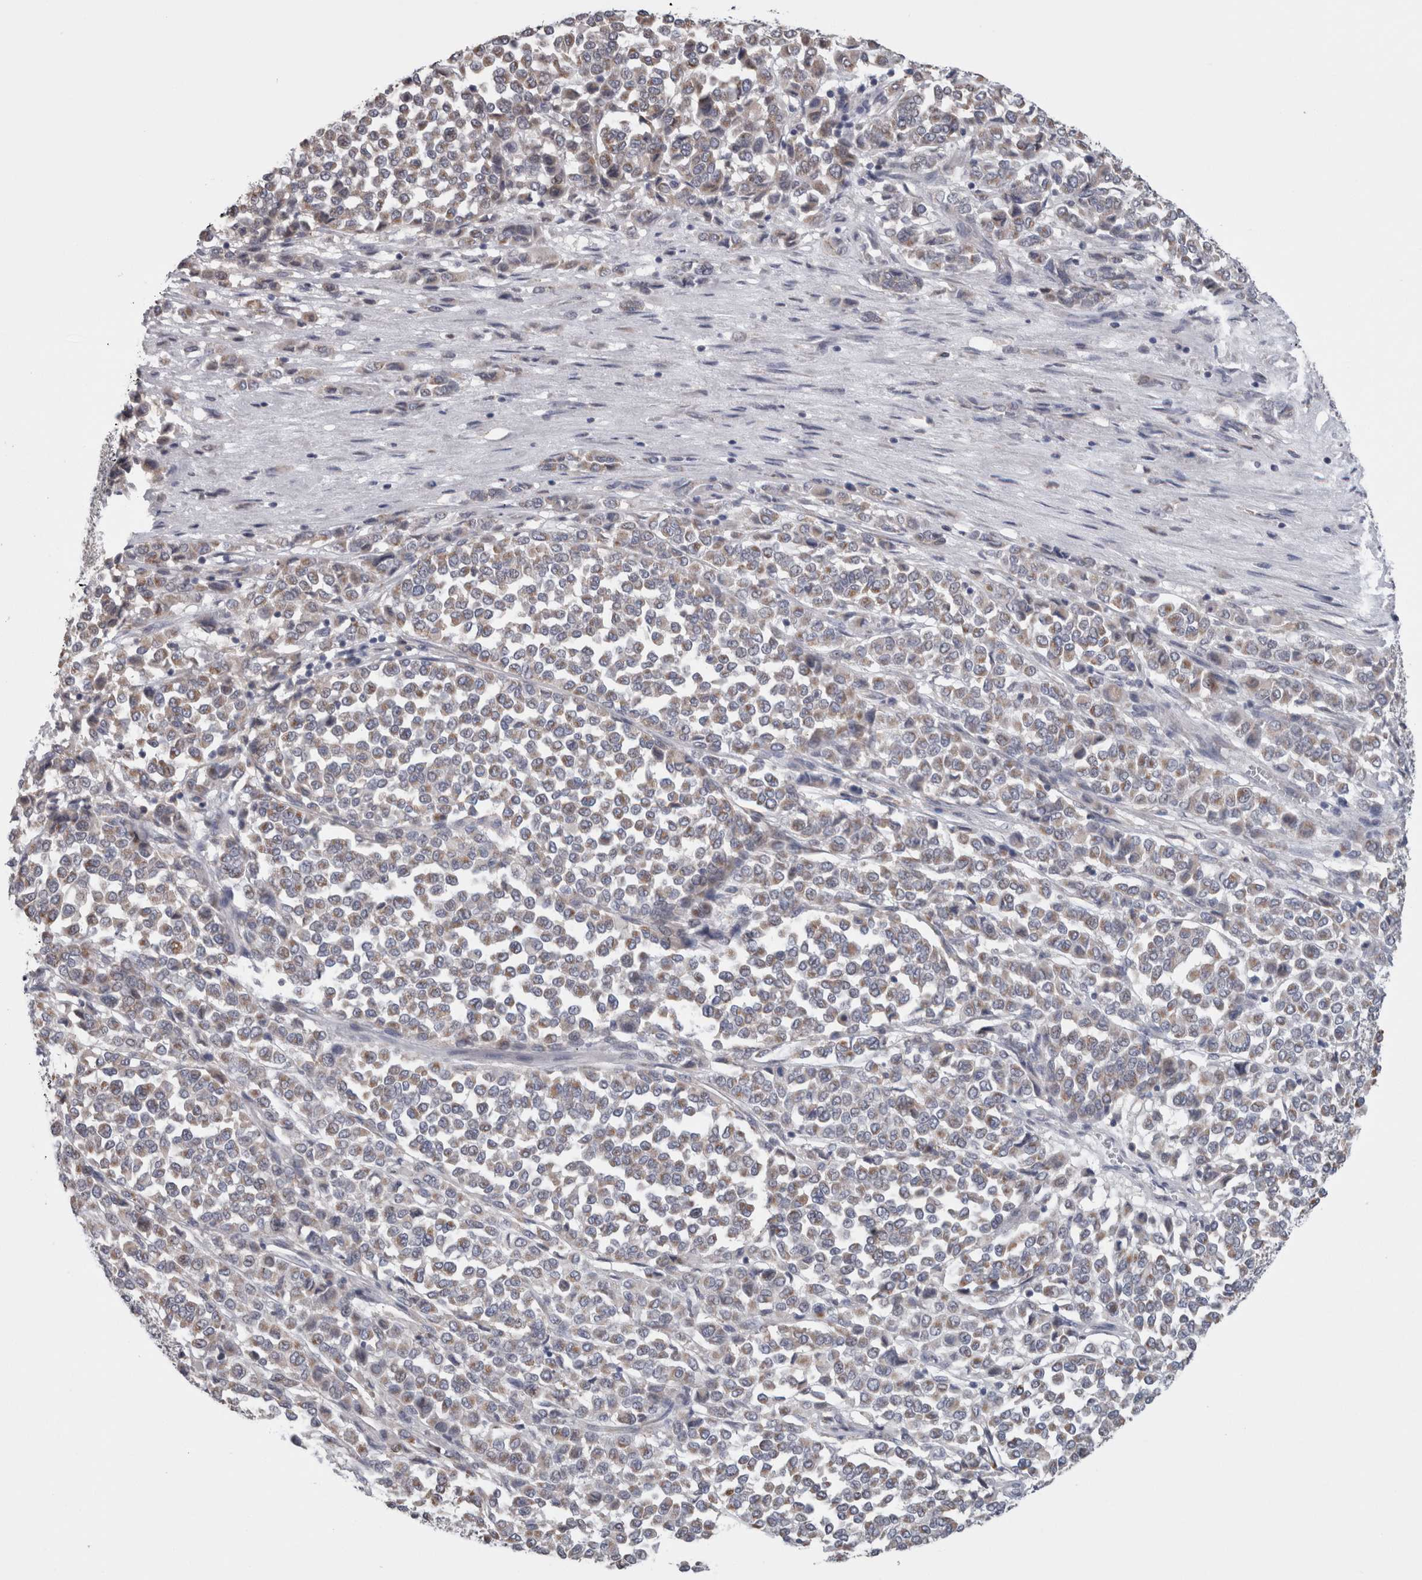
{"staining": {"intensity": "weak", "quantity": ">75%", "location": "cytoplasmic/membranous"}, "tissue": "melanoma", "cell_type": "Tumor cells", "image_type": "cancer", "snomed": [{"axis": "morphology", "description": "Malignant melanoma, Metastatic site"}, {"axis": "topography", "description": "Pancreas"}], "caption": "Immunohistochemistry (DAB (3,3'-diaminobenzidine)) staining of human malignant melanoma (metastatic site) demonstrates weak cytoplasmic/membranous protein expression in about >75% of tumor cells.", "gene": "GDAP1", "patient": {"sex": "female", "age": 30}}